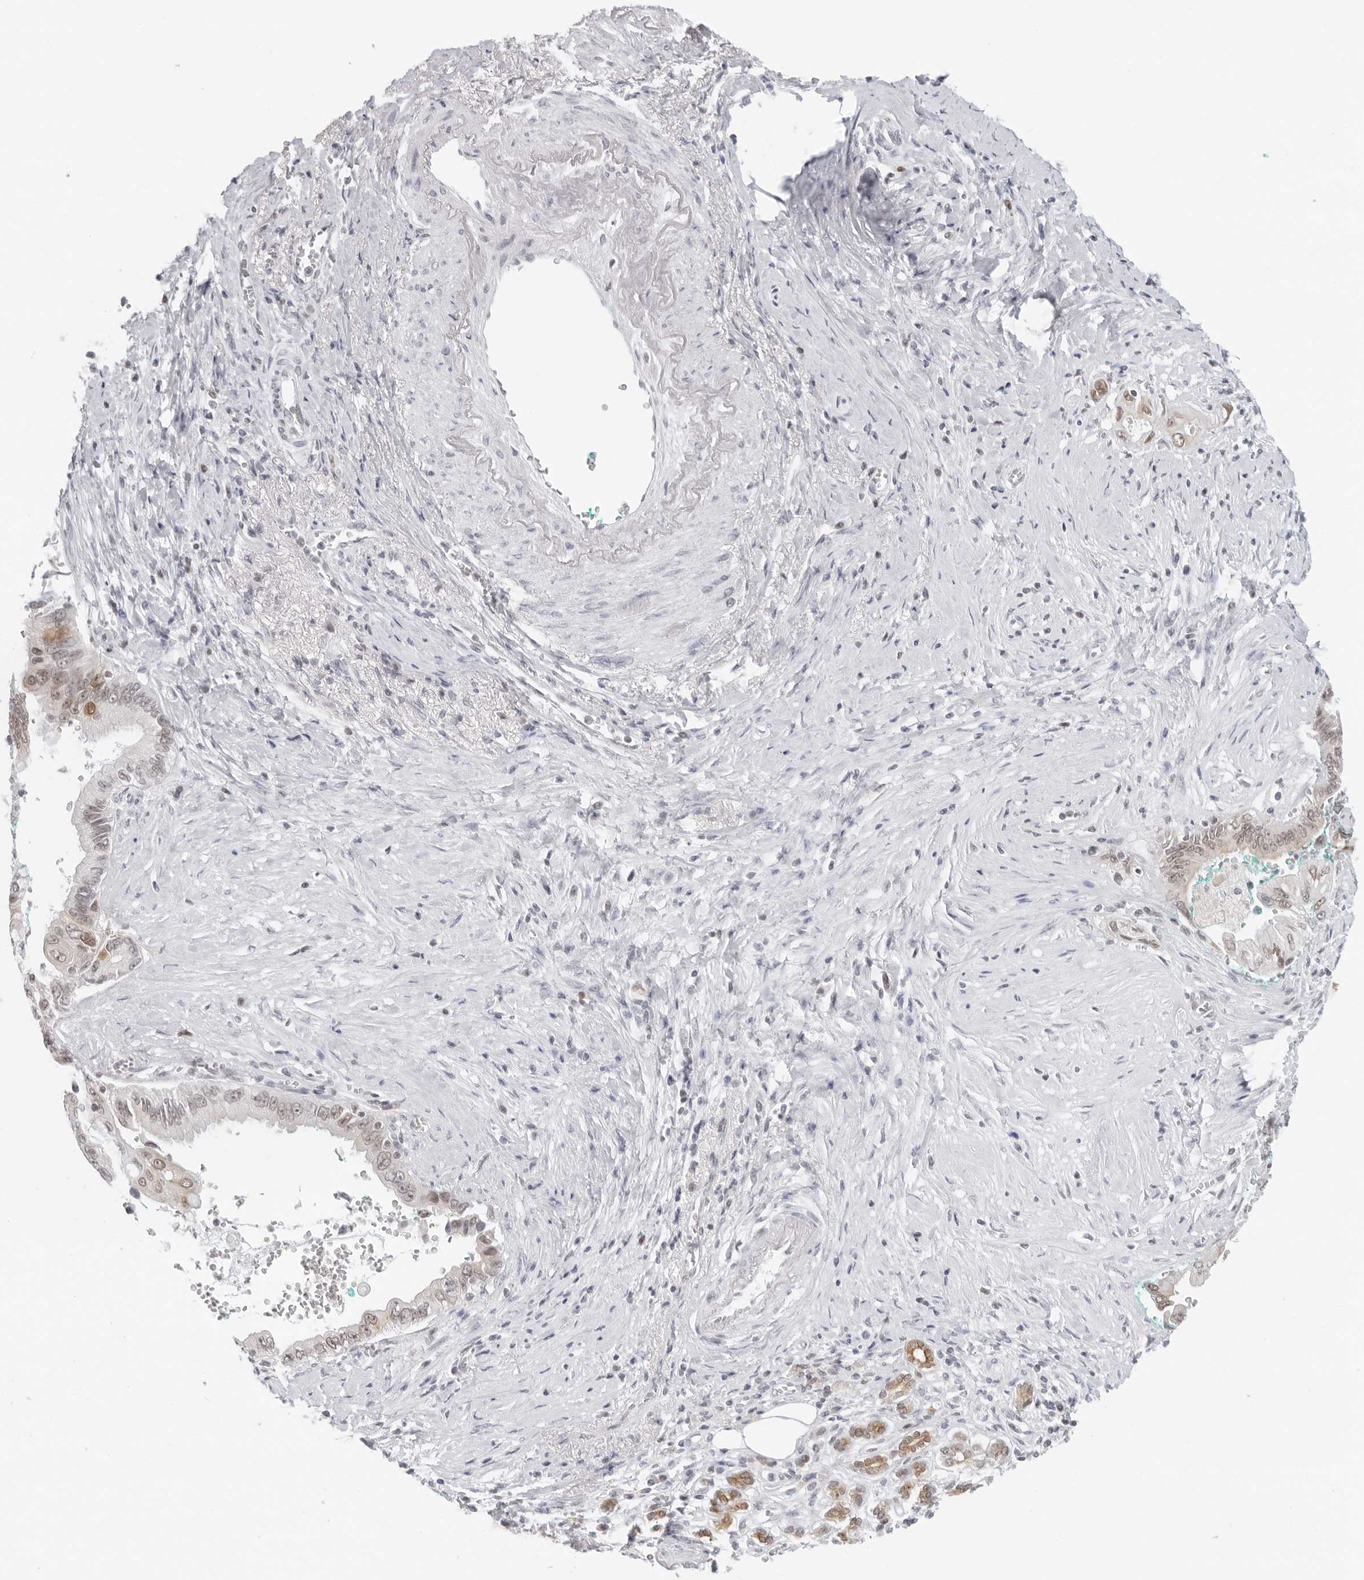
{"staining": {"intensity": "moderate", "quantity": ">75%", "location": "cytoplasmic/membranous,nuclear"}, "tissue": "pancreatic cancer", "cell_type": "Tumor cells", "image_type": "cancer", "snomed": [{"axis": "morphology", "description": "Adenocarcinoma, NOS"}, {"axis": "topography", "description": "Pancreas"}], "caption": "Human pancreatic adenocarcinoma stained for a protein (brown) reveals moderate cytoplasmic/membranous and nuclear positive positivity in about >75% of tumor cells.", "gene": "FLG2", "patient": {"sex": "male", "age": 78}}